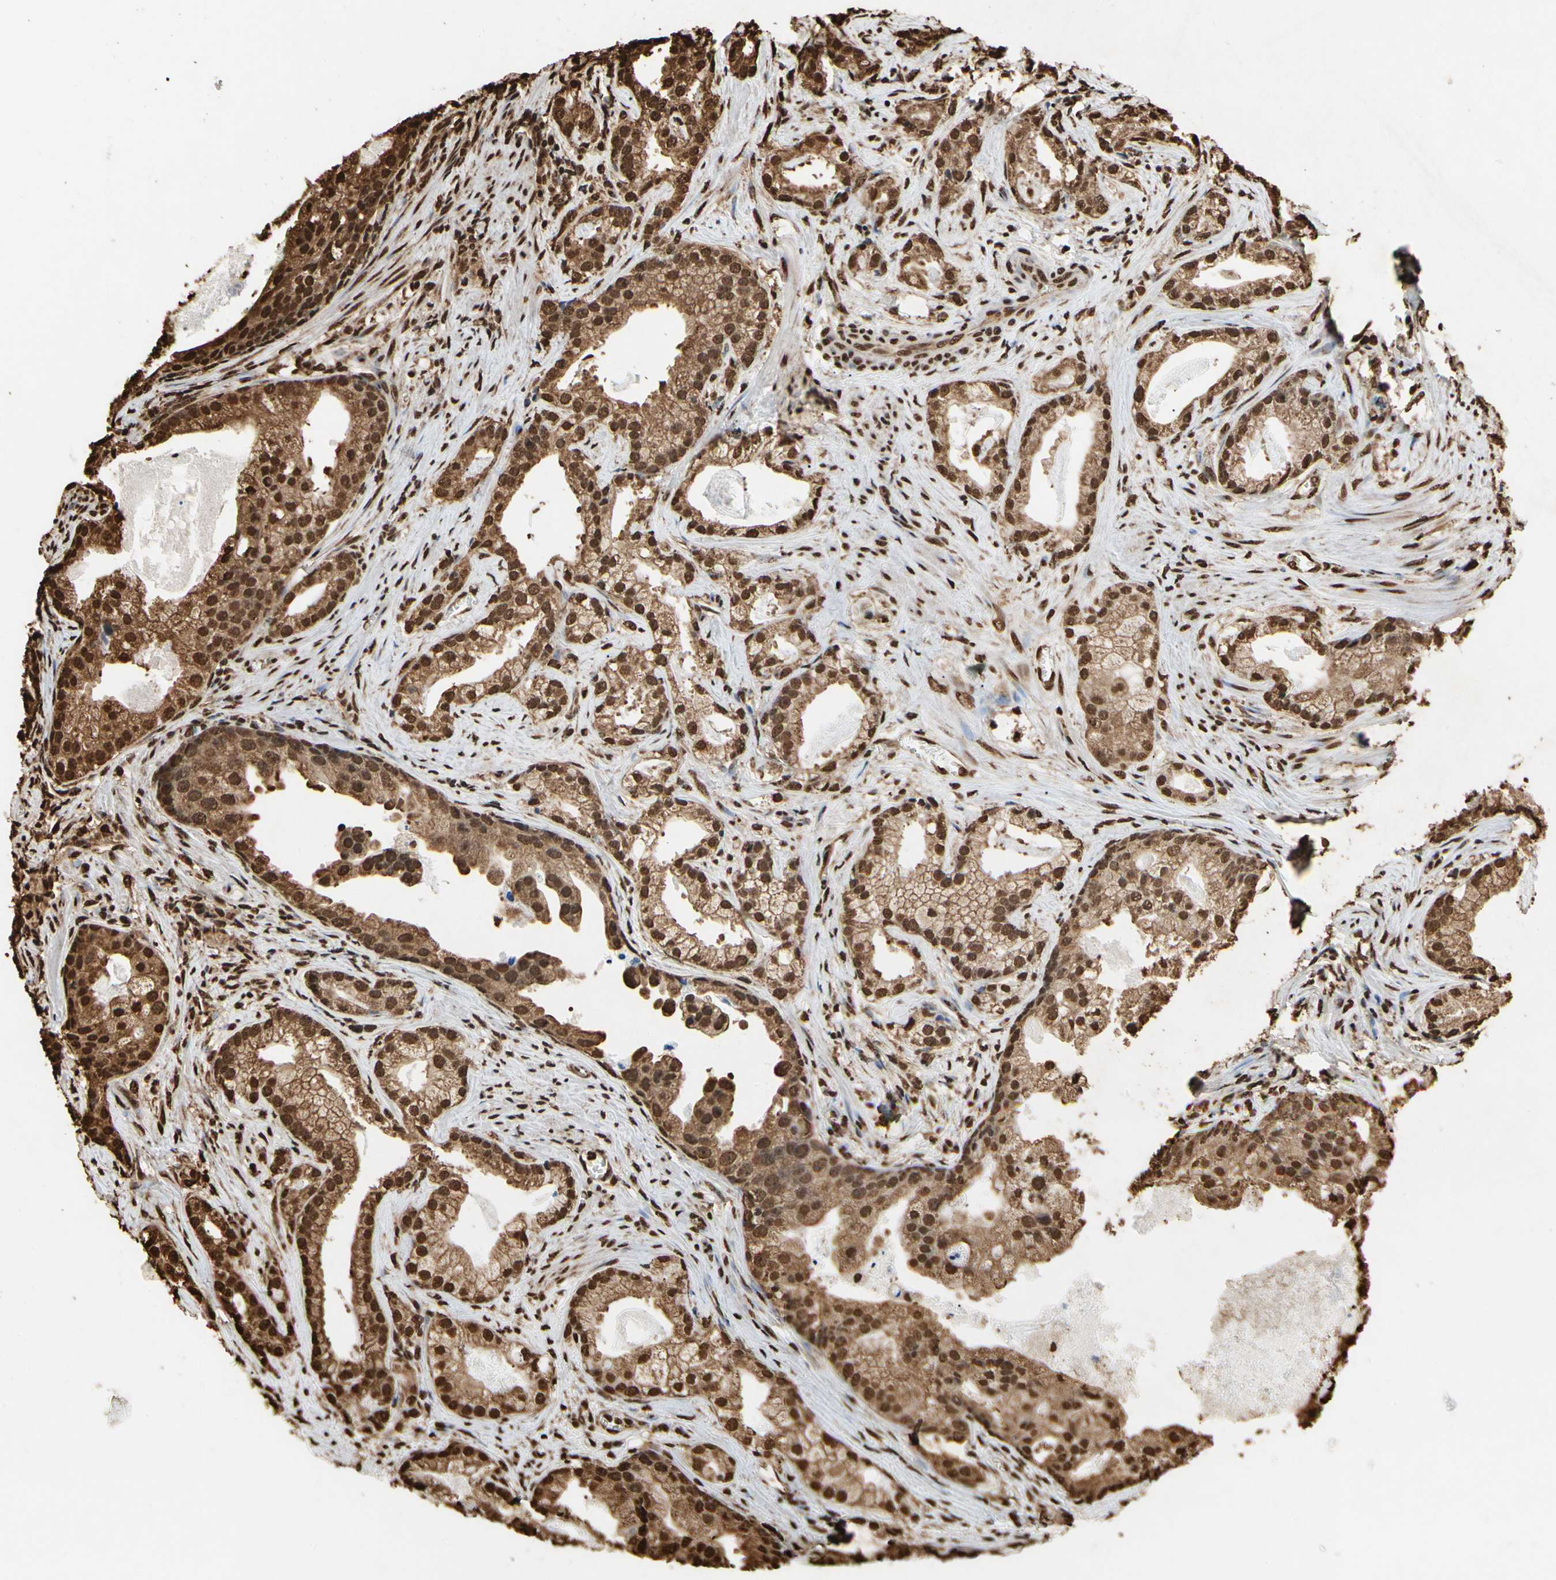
{"staining": {"intensity": "strong", "quantity": ">75%", "location": "cytoplasmic/membranous,nuclear"}, "tissue": "prostate cancer", "cell_type": "Tumor cells", "image_type": "cancer", "snomed": [{"axis": "morphology", "description": "Adenocarcinoma, Low grade"}, {"axis": "topography", "description": "Prostate"}], "caption": "There is high levels of strong cytoplasmic/membranous and nuclear staining in tumor cells of adenocarcinoma (low-grade) (prostate), as demonstrated by immunohistochemical staining (brown color).", "gene": "HNRNPK", "patient": {"sex": "male", "age": 59}}